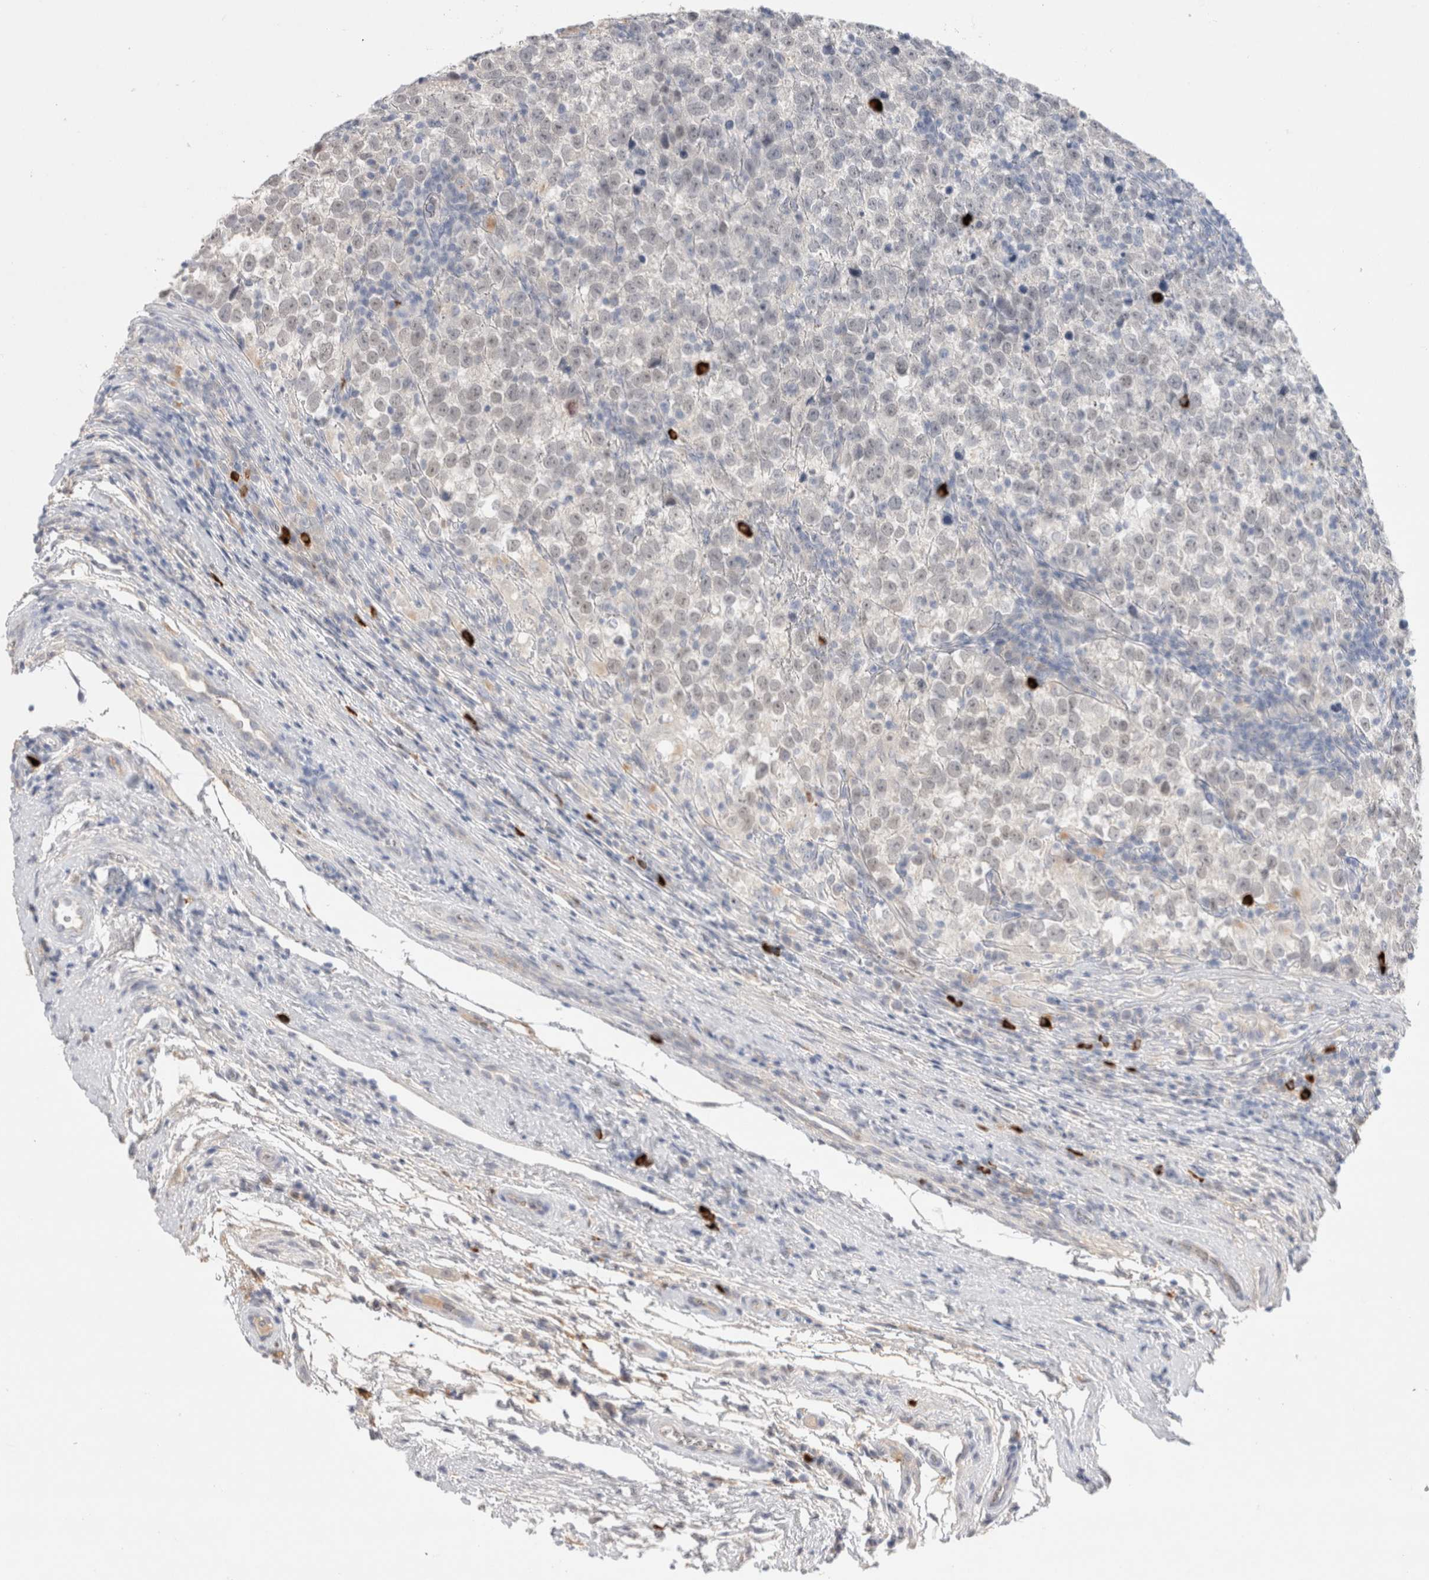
{"staining": {"intensity": "weak", "quantity": "<25%", "location": "nuclear"}, "tissue": "testis cancer", "cell_type": "Tumor cells", "image_type": "cancer", "snomed": [{"axis": "morphology", "description": "Normal tissue, NOS"}, {"axis": "morphology", "description": "Seminoma, NOS"}, {"axis": "topography", "description": "Testis"}], "caption": "Tumor cells are negative for protein expression in human testis cancer (seminoma). (Stains: DAB (3,3'-diaminobenzidine) immunohistochemistry (IHC) with hematoxylin counter stain, Microscopy: brightfield microscopy at high magnification).", "gene": "HPGDS", "patient": {"sex": "male", "age": 43}}